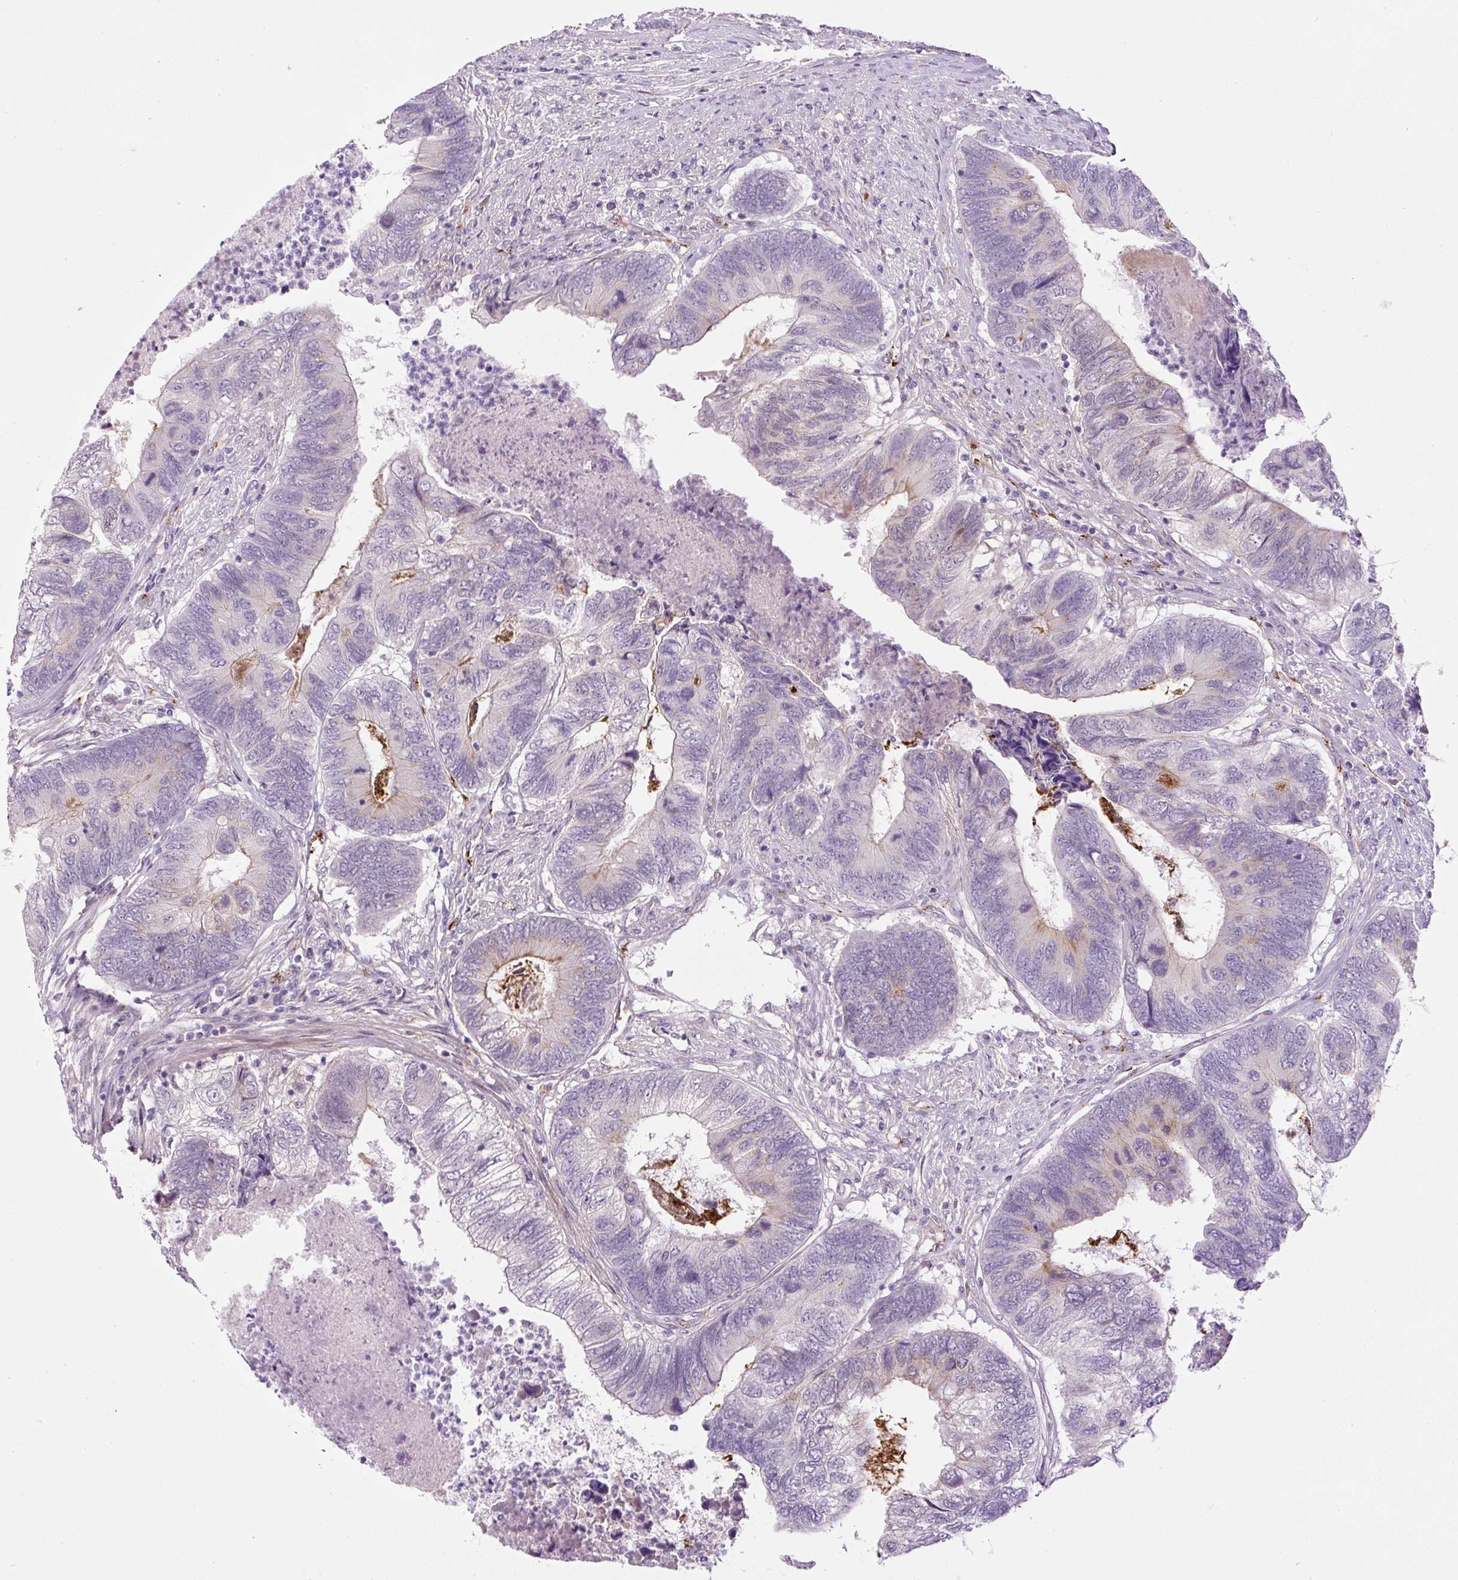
{"staining": {"intensity": "weak", "quantity": "<25%", "location": "cytoplasmic/membranous"}, "tissue": "colorectal cancer", "cell_type": "Tumor cells", "image_type": "cancer", "snomed": [{"axis": "morphology", "description": "Adenocarcinoma, NOS"}, {"axis": "topography", "description": "Colon"}], "caption": "This is an immunohistochemistry (IHC) micrograph of colorectal adenocarcinoma. There is no positivity in tumor cells.", "gene": "LEFTY2", "patient": {"sex": "female", "age": 67}}